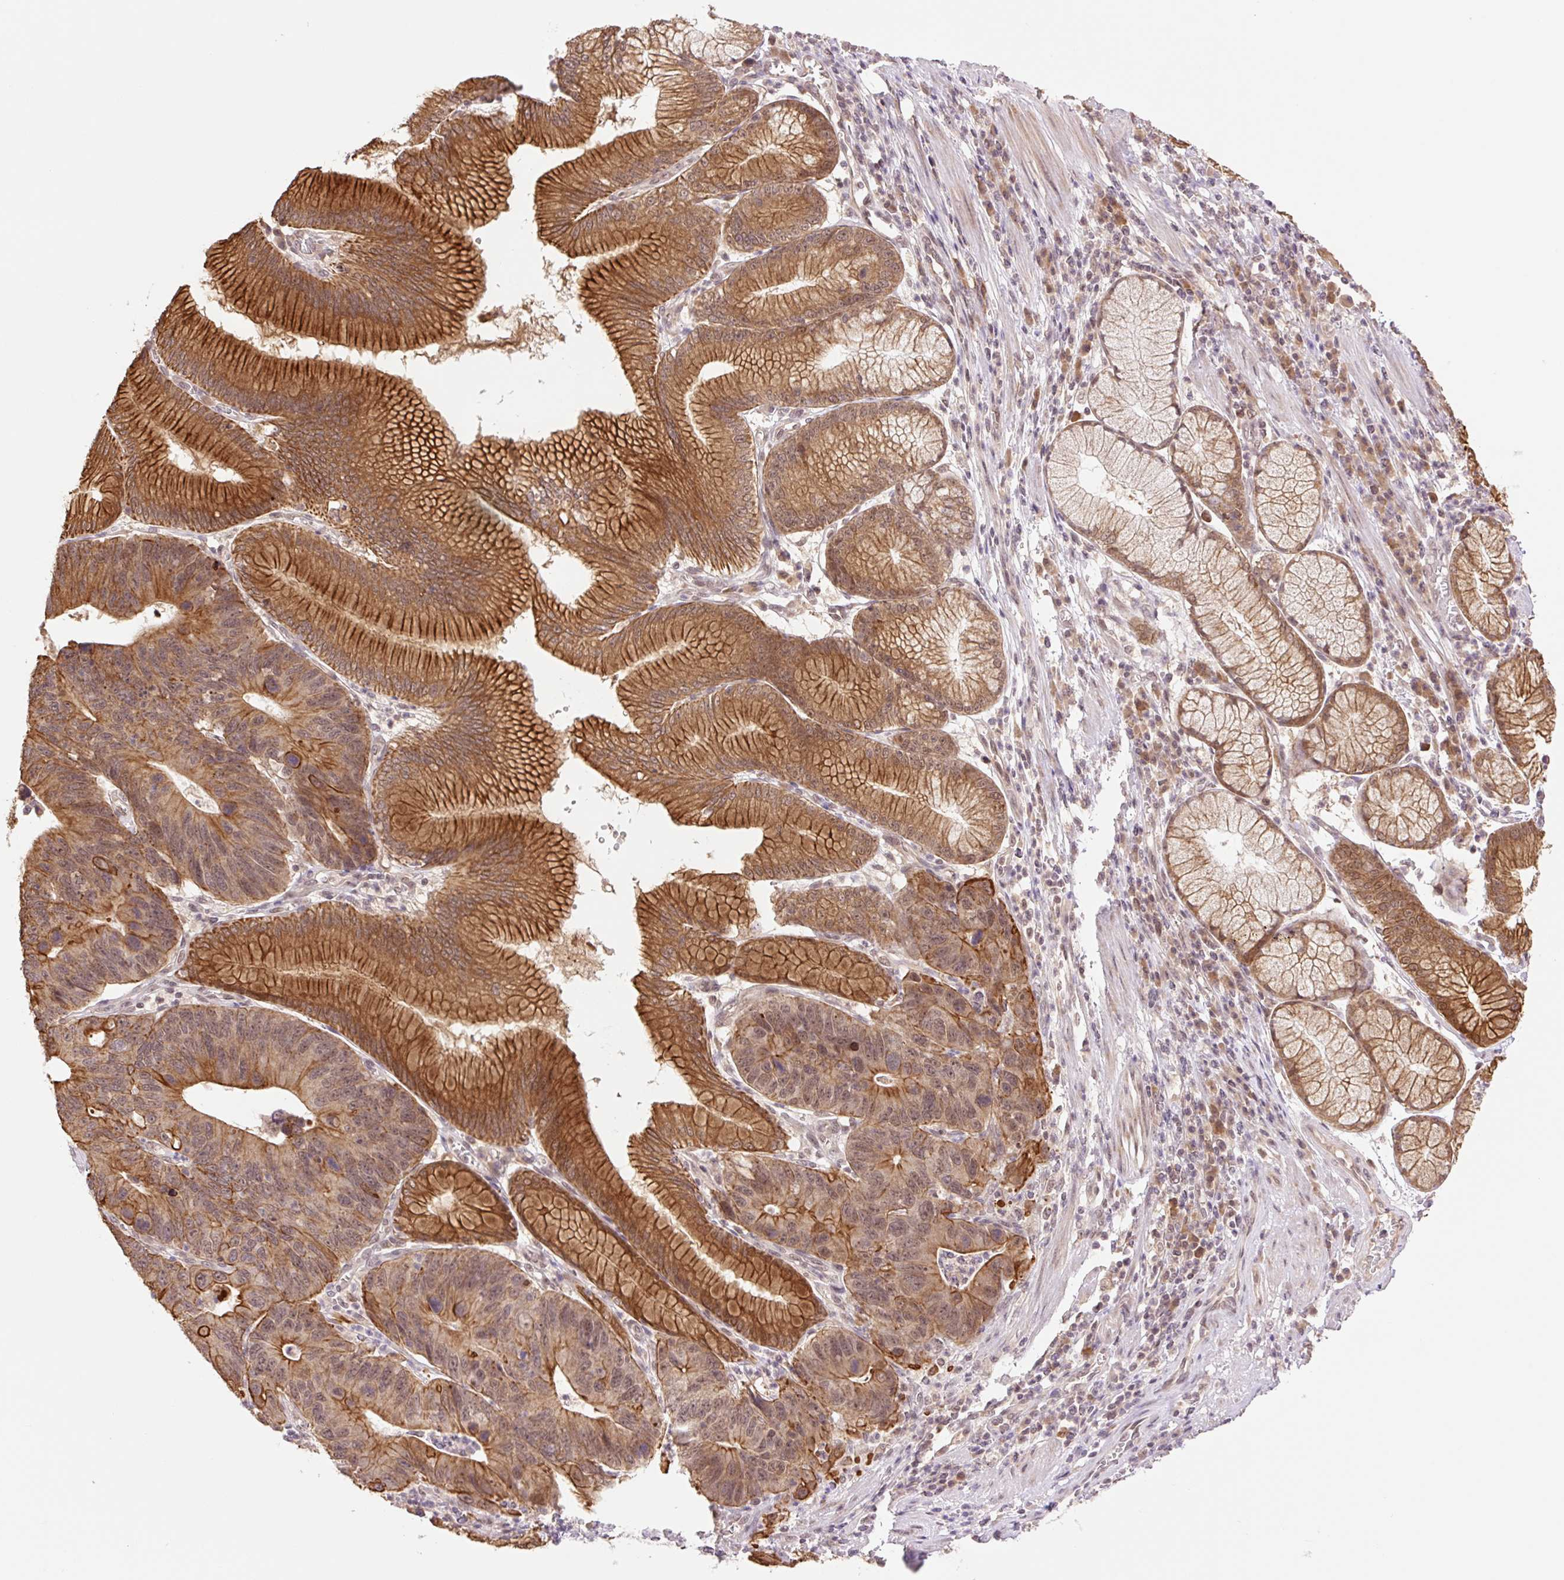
{"staining": {"intensity": "strong", "quantity": "25%-75%", "location": "cytoplasmic/membranous"}, "tissue": "stomach cancer", "cell_type": "Tumor cells", "image_type": "cancer", "snomed": [{"axis": "morphology", "description": "Adenocarcinoma, NOS"}, {"axis": "topography", "description": "Stomach"}], "caption": "IHC micrograph of human stomach cancer stained for a protein (brown), which shows high levels of strong cytoplasmic/membranous positivity in about 25%-75% of tumor cells.", "gene": "YJU2B", "patient": {"sex": "male", "age": 59}}